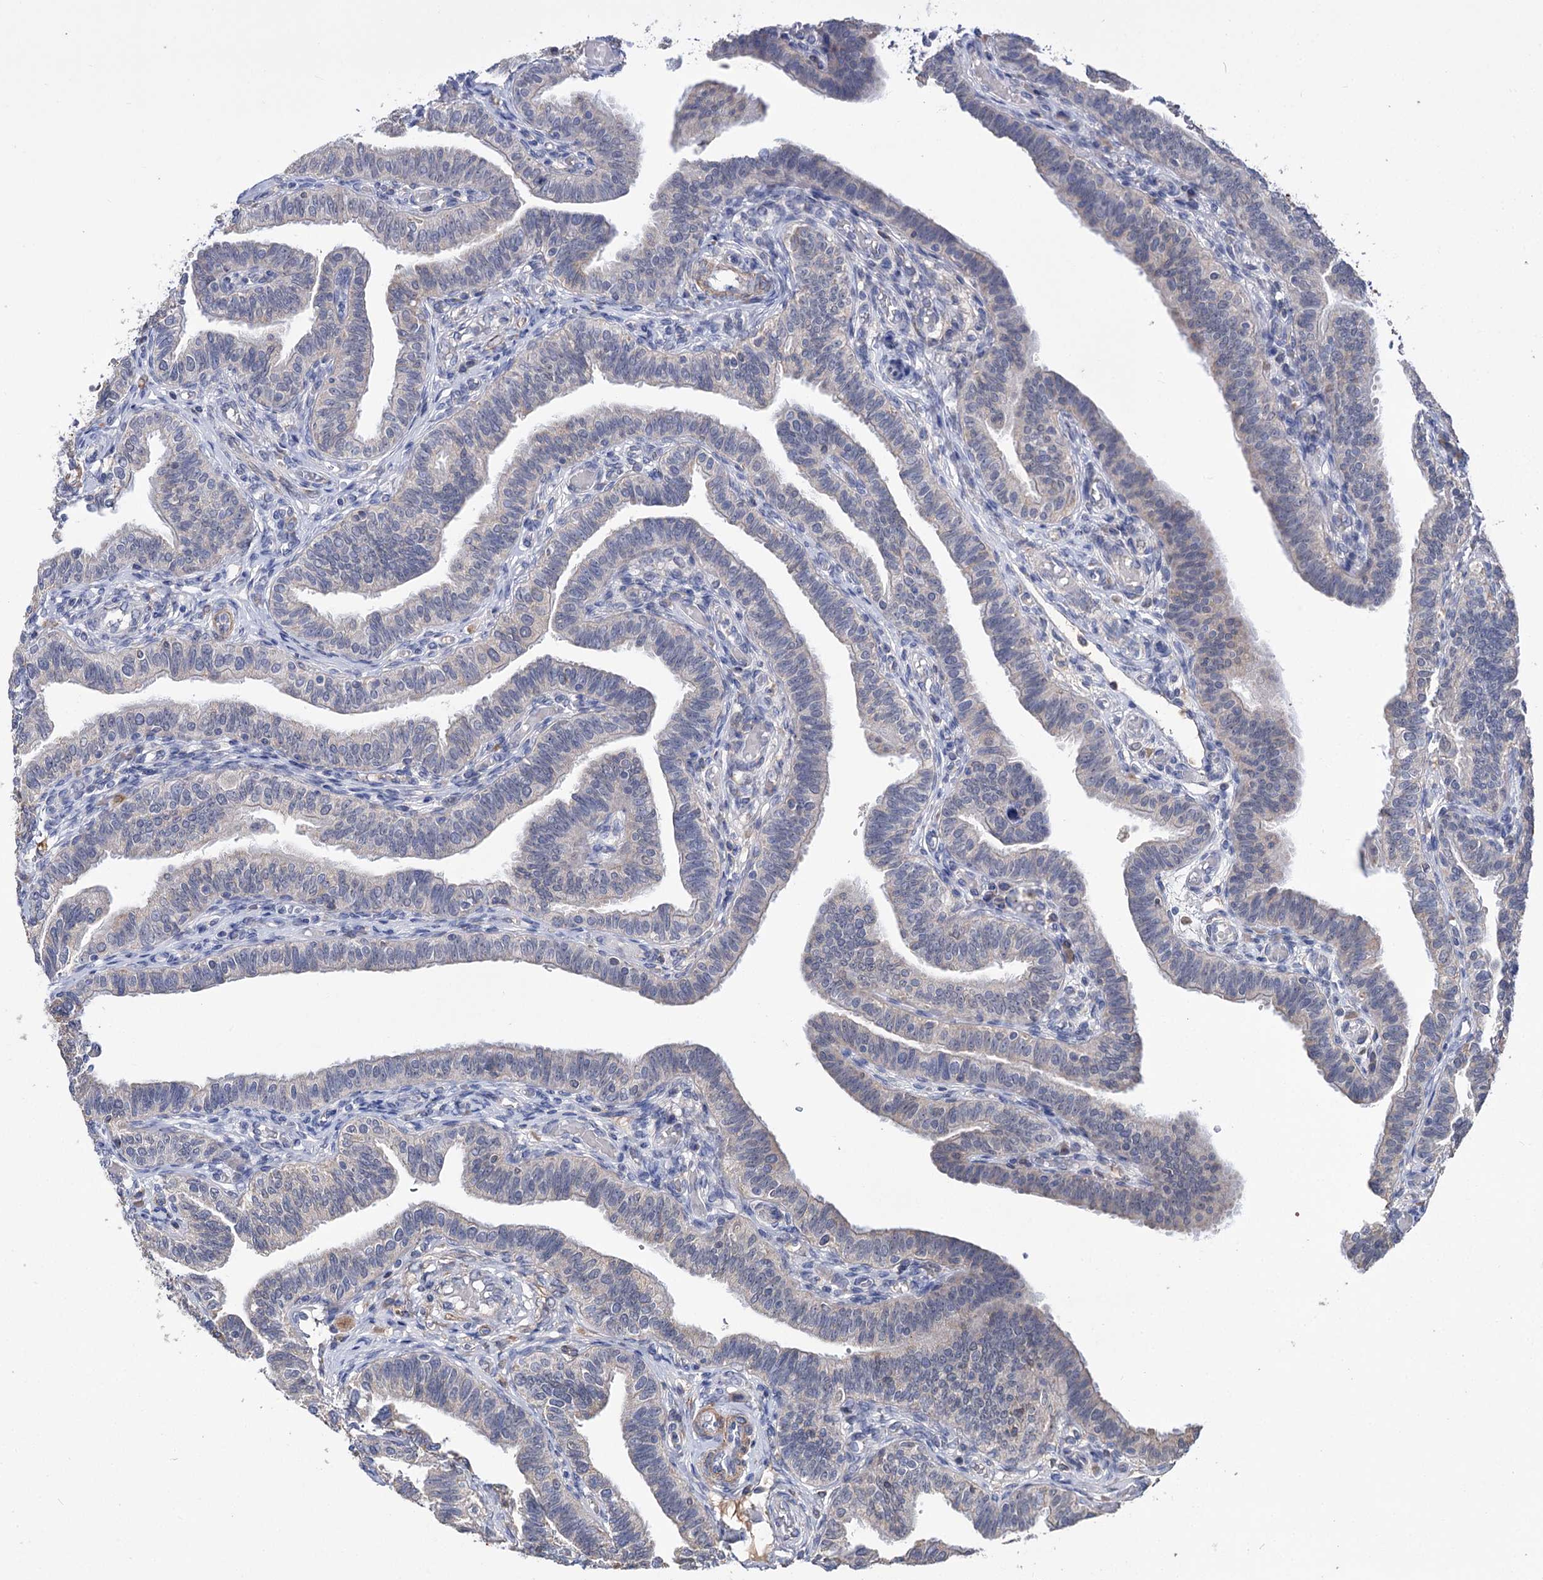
{"staining": {"intensity": "moderate", "quantity": "25%-75%", "location": "cytoplasmic/membranous"}, "tissue": "fallopian tube", "cell_type": "Glandular cells", "image_type": "normal", "snomed": [{"axis": "morphology", "description": "Normal tissue, NOS"}, {"axis": "topography", "description": "Fallopian tube"}], "caption": "Immunohistochemical staining of unremarkable fallopian tube exhibits medium levels of moderate cytoplasmic/membranous expression in approximately 25%-75% of glandular cells. (Brightfield microscopy of DAB IHC at high magnification).", "gene": "CLPB", "patient": {"sex": "female", "age": 39}}